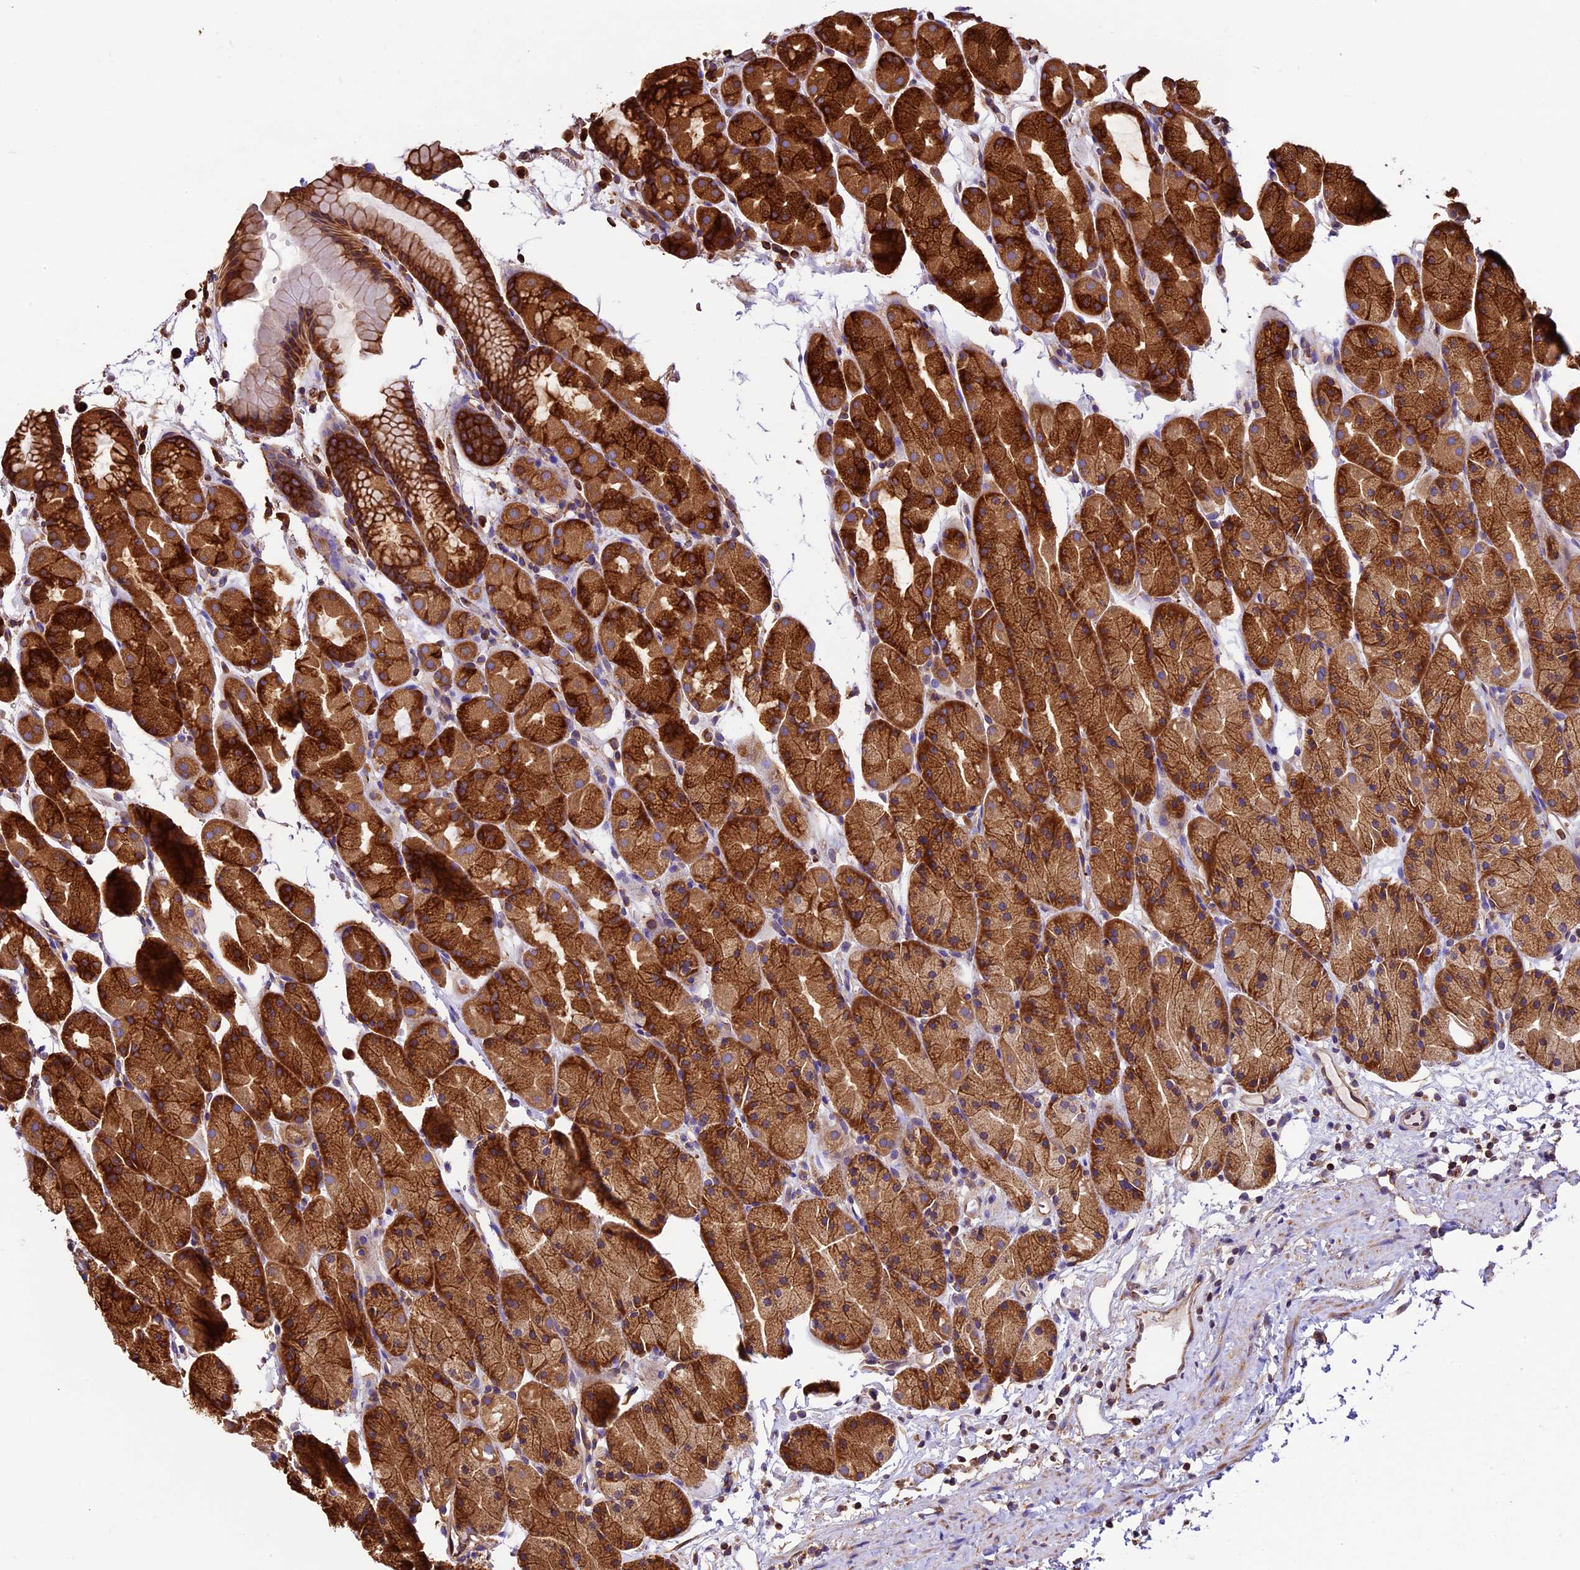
{"staining": {"intensity": "strong", "quantity": ">75%", "location": "cytoplasmic/membranous"}, "tissue": "stomach", "cell_type": "Glandular cells", "image_type": "normal", "snomed": [{"axis": "morphology", "description": "Normal tissue, NOS"}, {"axis": "topography", "description": "Stomach, upper"}, {"axis": "topography", "description": "Stomach"}], "caption": "DAB (3,3'-diaminobenzidine) immunohistochemical staining of normal stomach displays strong cytoplasmic/membranous protein staining in about >75% of glandular cells.", "gene": "KARS1", "patient": {"sex": "male", "age": 47}}